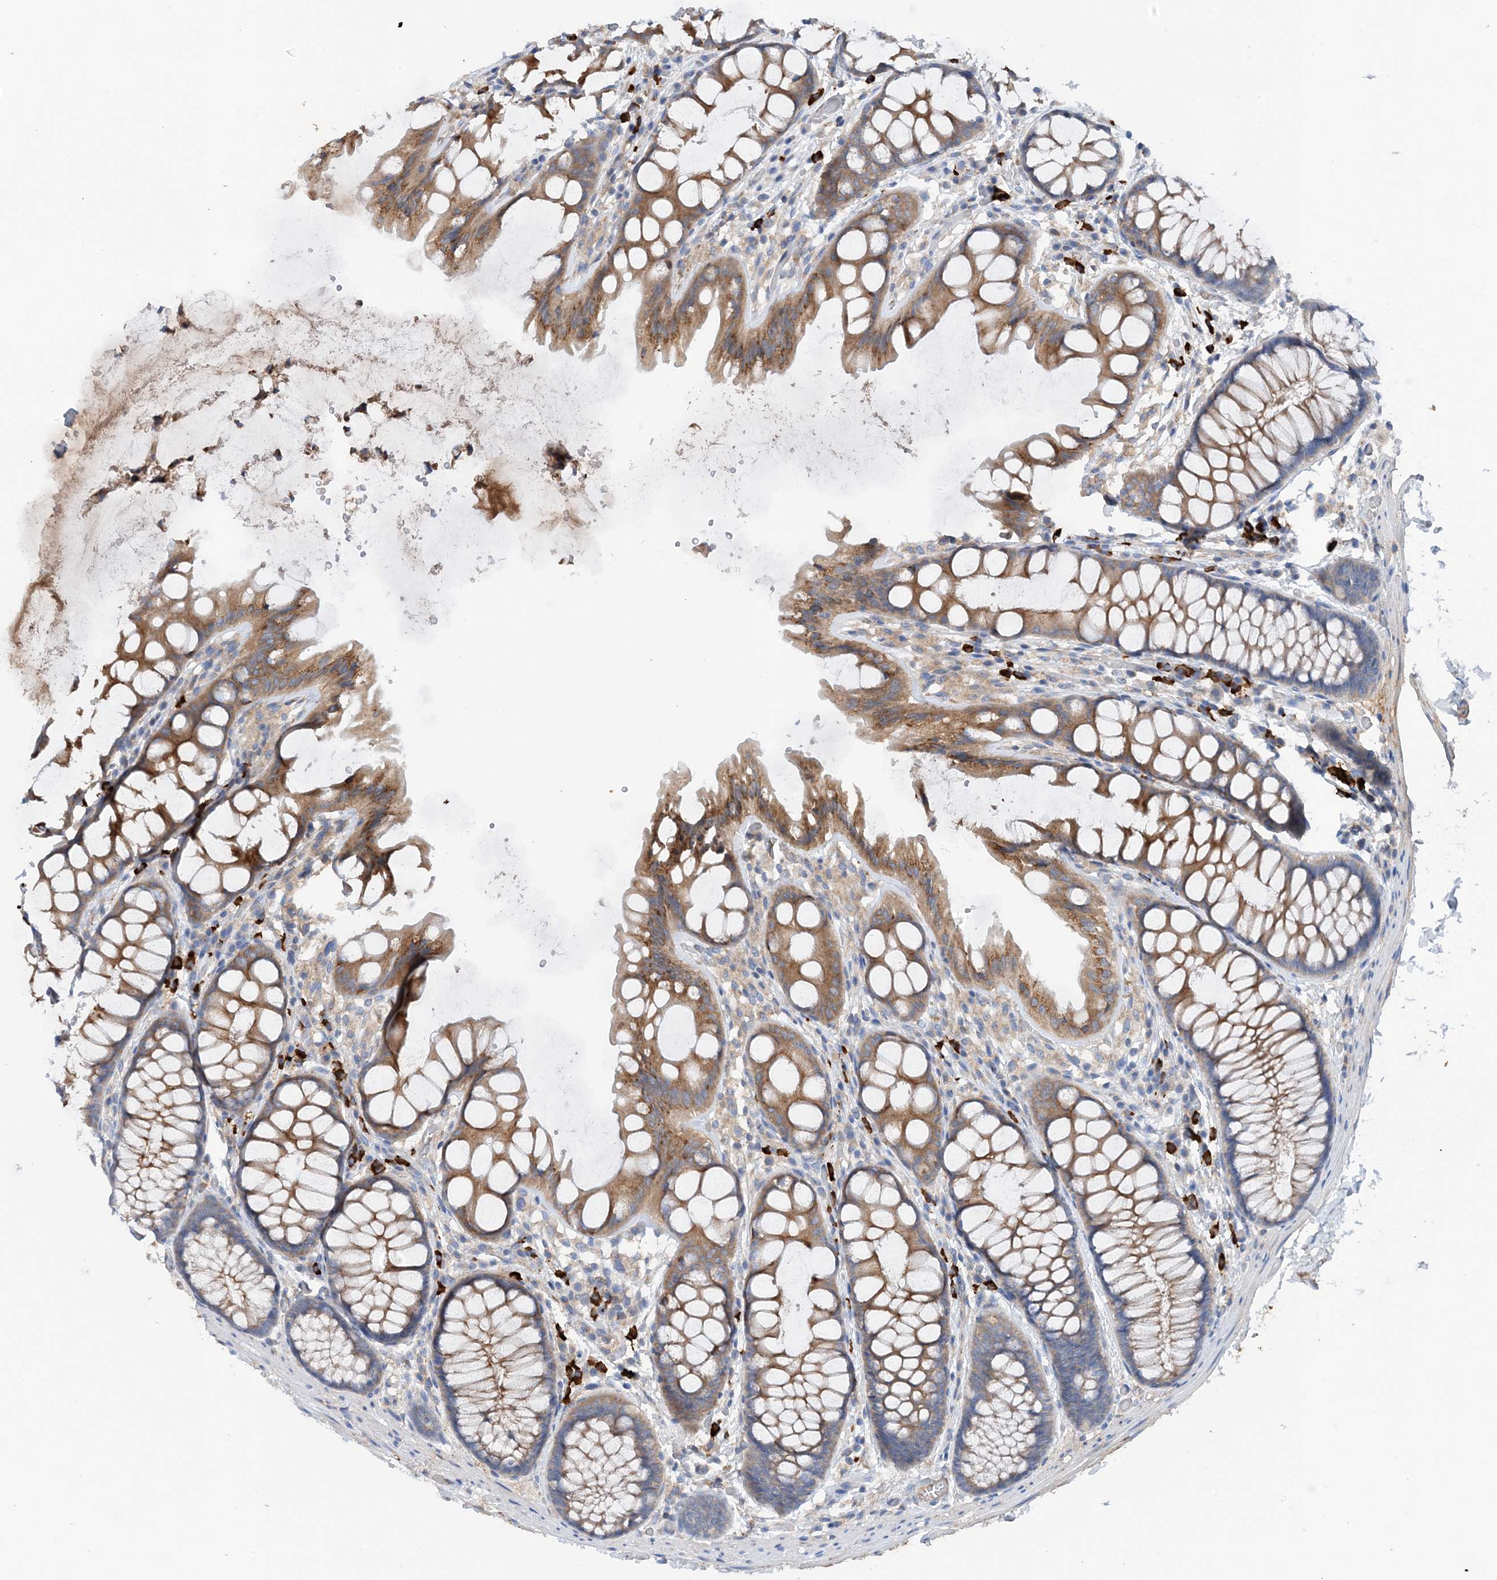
{"staining": {"intensity": "negative", "quantity": "none", "location": "none"}, "tissue": "colon", "cell_type": "Endothelial cells", "image_type": "normal", "snomed": [{"axis": "morphology", "description": "Normal tissue, NOS"}, {"axis": "topography", "description": "Colon"}], "caption": "High power microscopy micrograph of an immunohistochemistry (IHC) photomicrograph of normal colon, revealing no significant expression in endothelial cells. (DAB (3,3'-diaminobenzidine) IHC, high magnification).", "gene": "SLC5A11", "patient": {"sex": "male", "age": 47}}